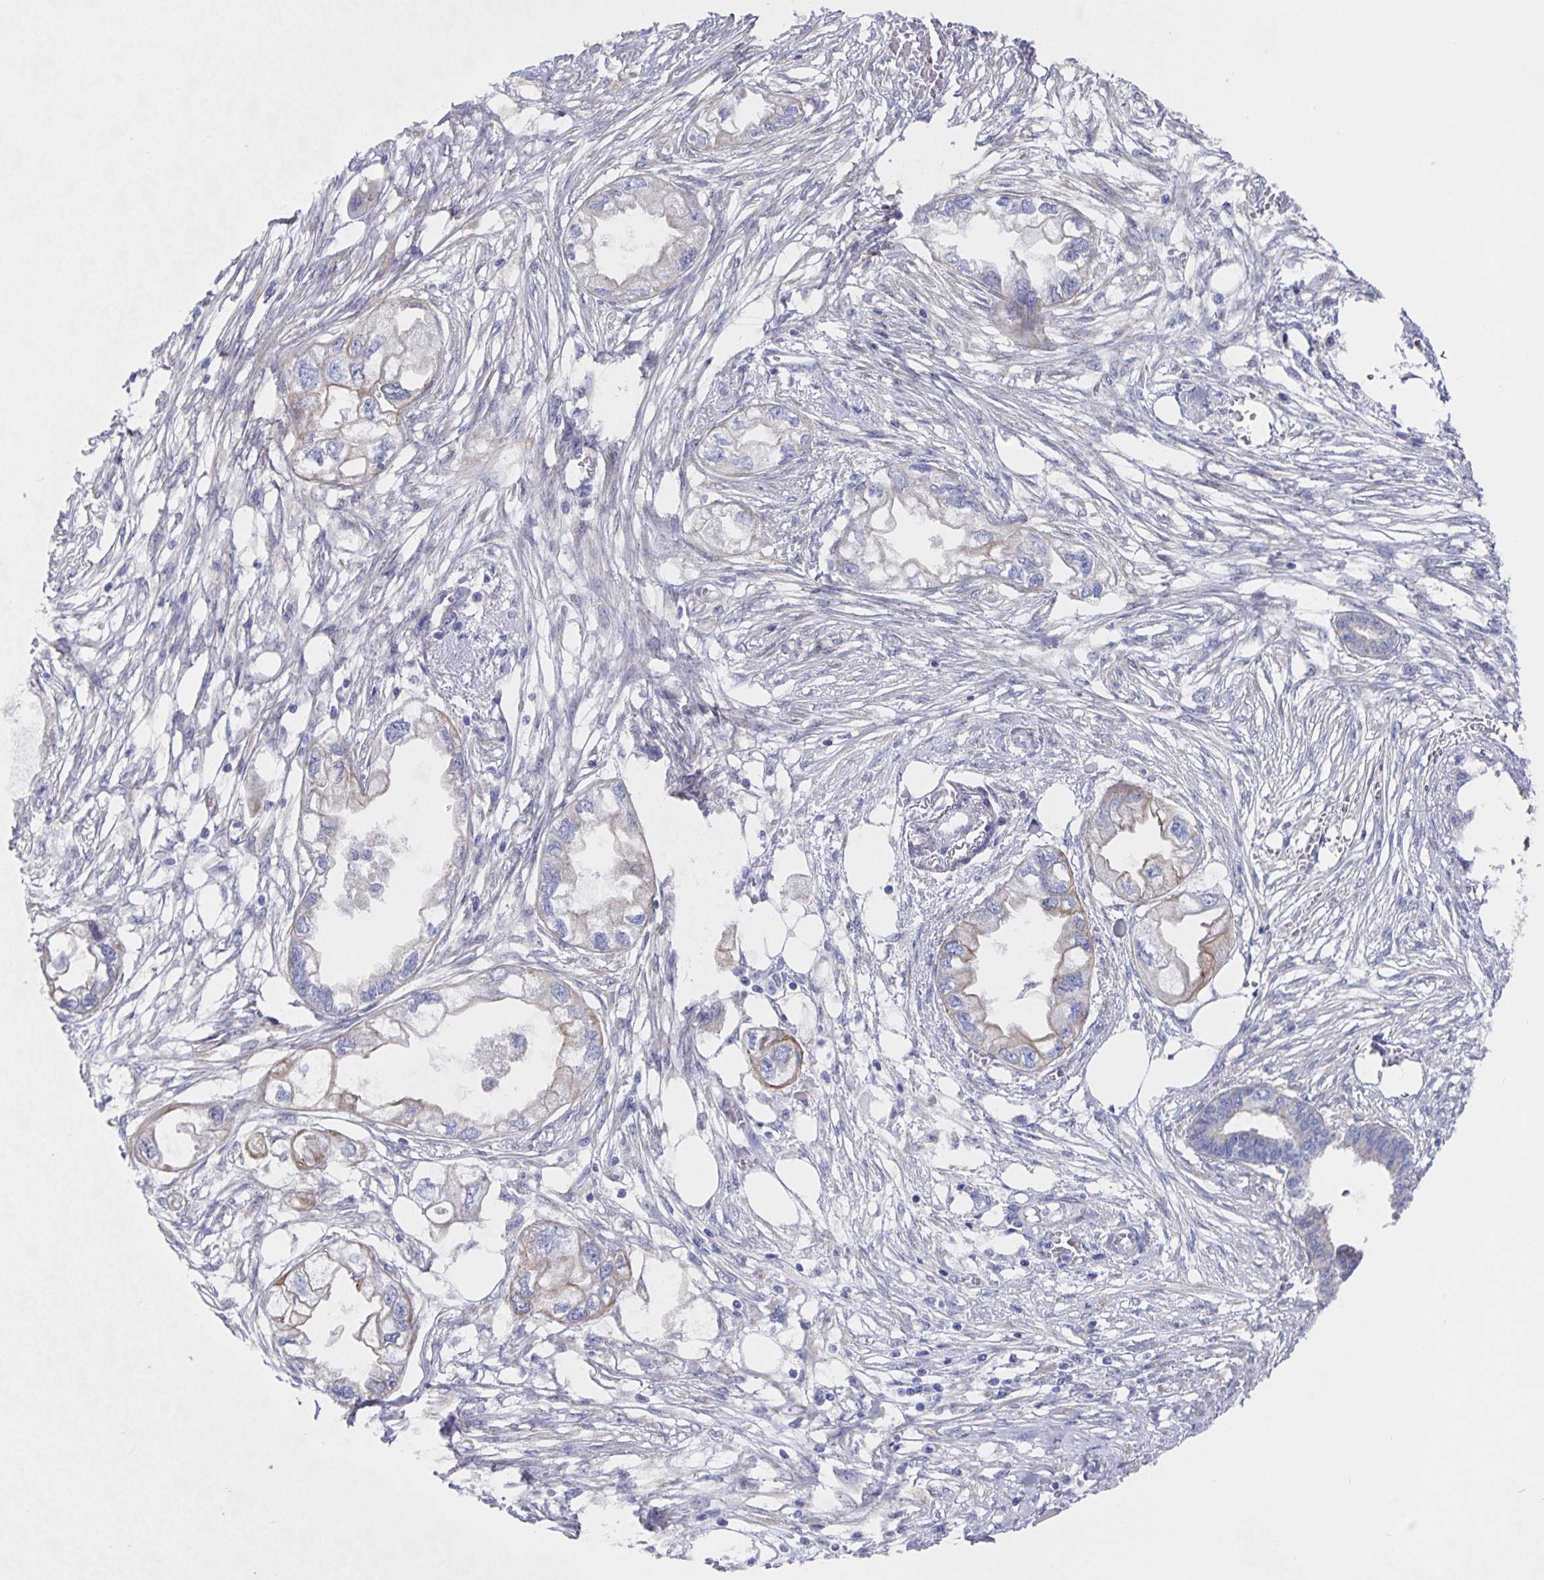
{"staining": {"intensity": "weak", "quantity": "<25%", "location": "cytoplasmic/membranous"}, "tissue": "endometrial cancer", "cell_type": "Tumor cells", "image_type": "cancer", "snomed": [{"axis": "morphology", "description": "Adenocarcinoma, NOS"}, {"axis": "morphology", "description": "Adenocarcinoma, metastatic, NOS"}, {"axis": "topography", "description": "Adipose tissue"}, {"axis": "topography", "description": "Endometrium"}], "caption": "Tumor cells show no significant protein positivity in endometrial cancer.", "gene": "ZIK1", "patient": {"sex": "female", "age": 67}}